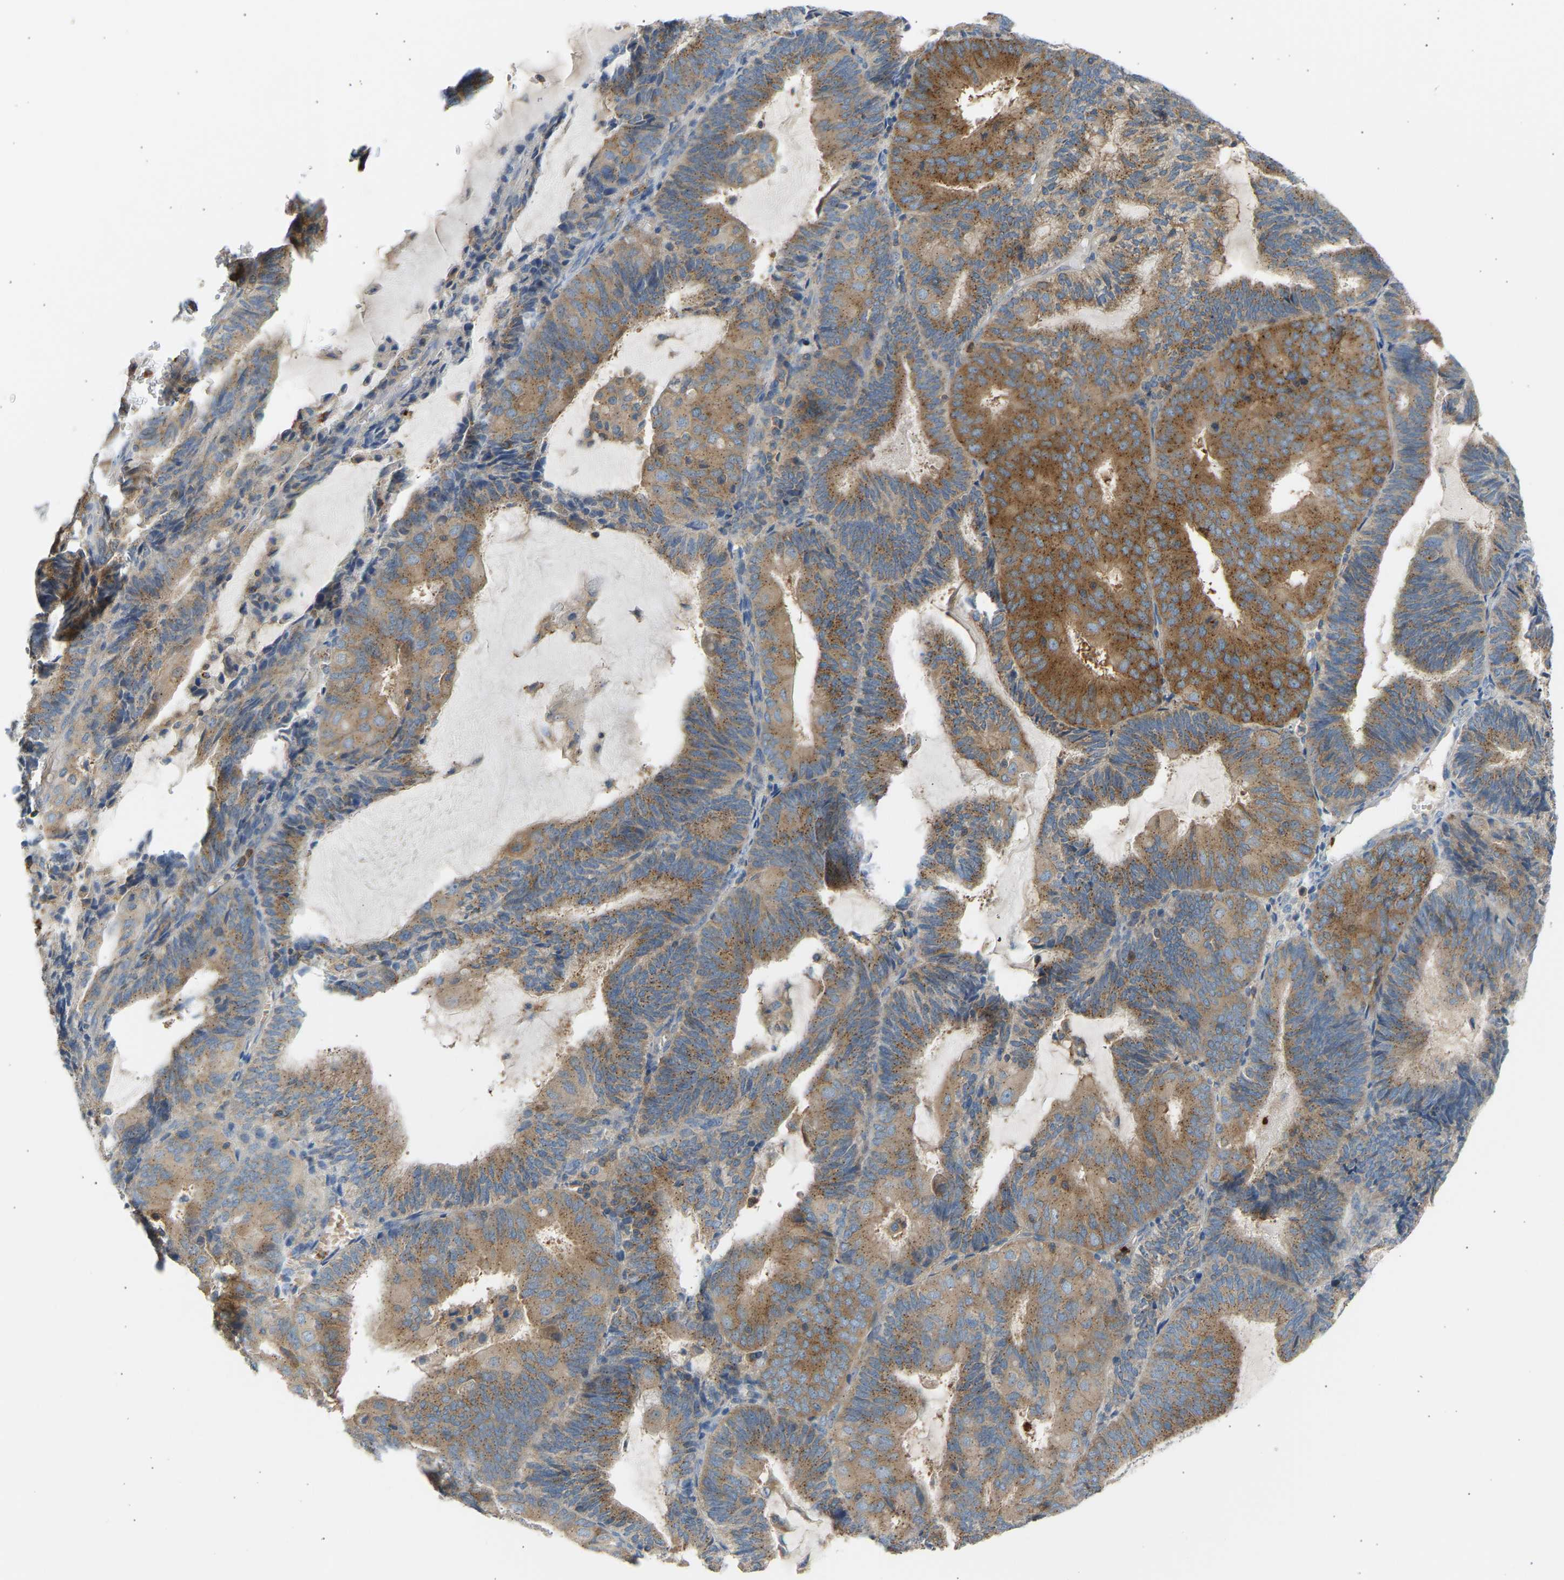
{"staining": {"intensity": "moderate", "quantity": ">75%", "location": "cytoplasmic/membranous"}, "tissue": "endometrial cancer", "cell_type": "Tumor cells", "image_type": "cancer", "snomed": [{"axis": "morphology", "description": "Adenocarcinoma, NOS"}, {"axis": "topography", "description": "Endometrium"}], "caption": "This histopathology image shows endometrial cancer (adenocarcinoma) stained with immunohistochemistry to label a protein in brown. The cytoplasmic/membranous of tumor cells show moderate positivity for the protein. Nuclei are counter-stained blue.", "gene": "TRIM50", "patient": {"sex": "female", "age": 81}}